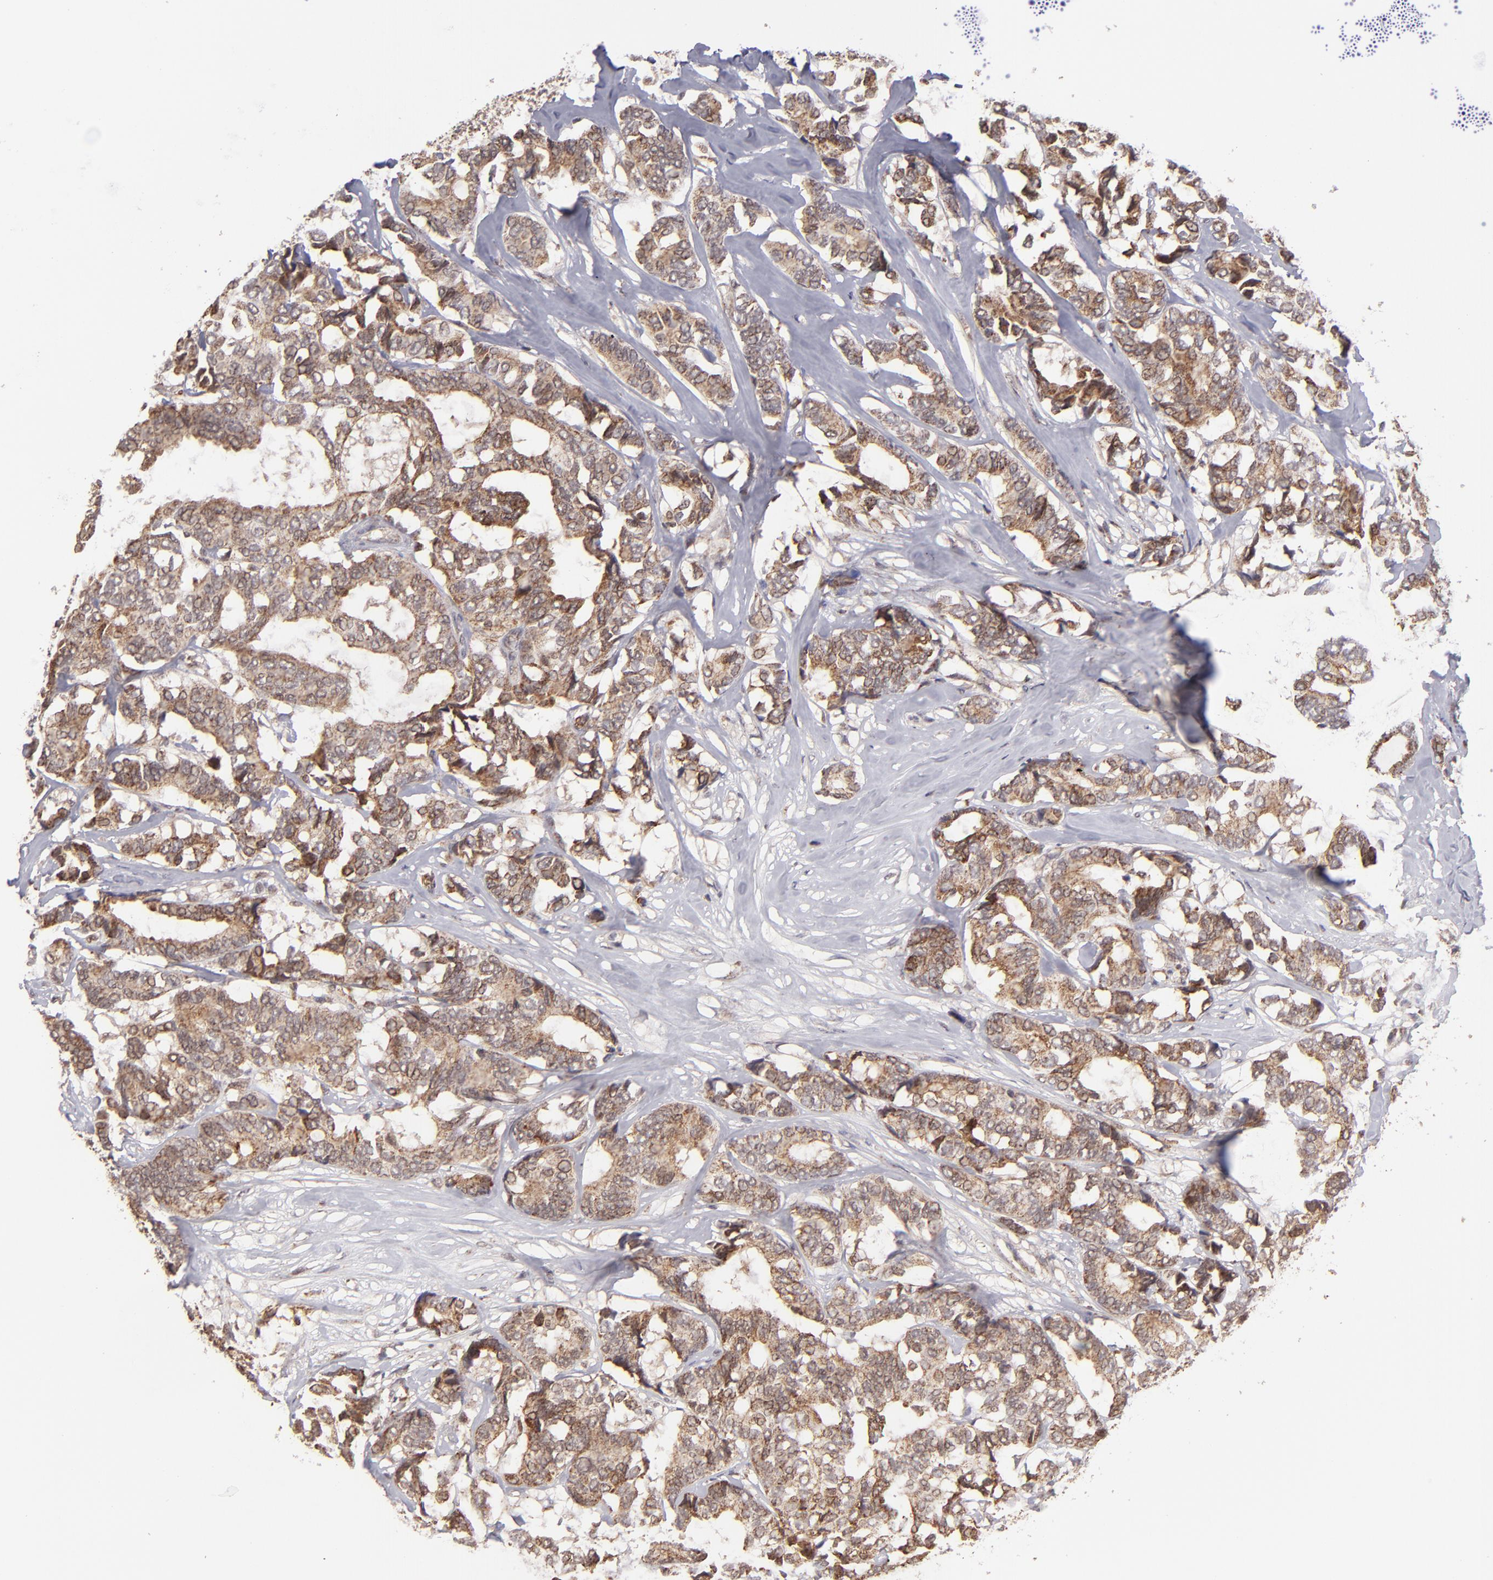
{"staining": {"intensity": "moderate", "quantity": ">75%", "location": "cytoplasmic/membranous"}, "tissue": "breast cancer", "cell_type": "Tumor cells", "image_type": "cancer", "snomed": [{"axis": "morphology", "description": "Duct carcinoma"}, {"axis": "topography", "description": "Breast"}], "caption": "Protein analysis of breast cancer tissue displays moderate cytoplasmic/membranous positivity in approximately >75% of tumor cells.", "gene": "SLC15A1", "patient": {"sex": "female", "age": 87}}